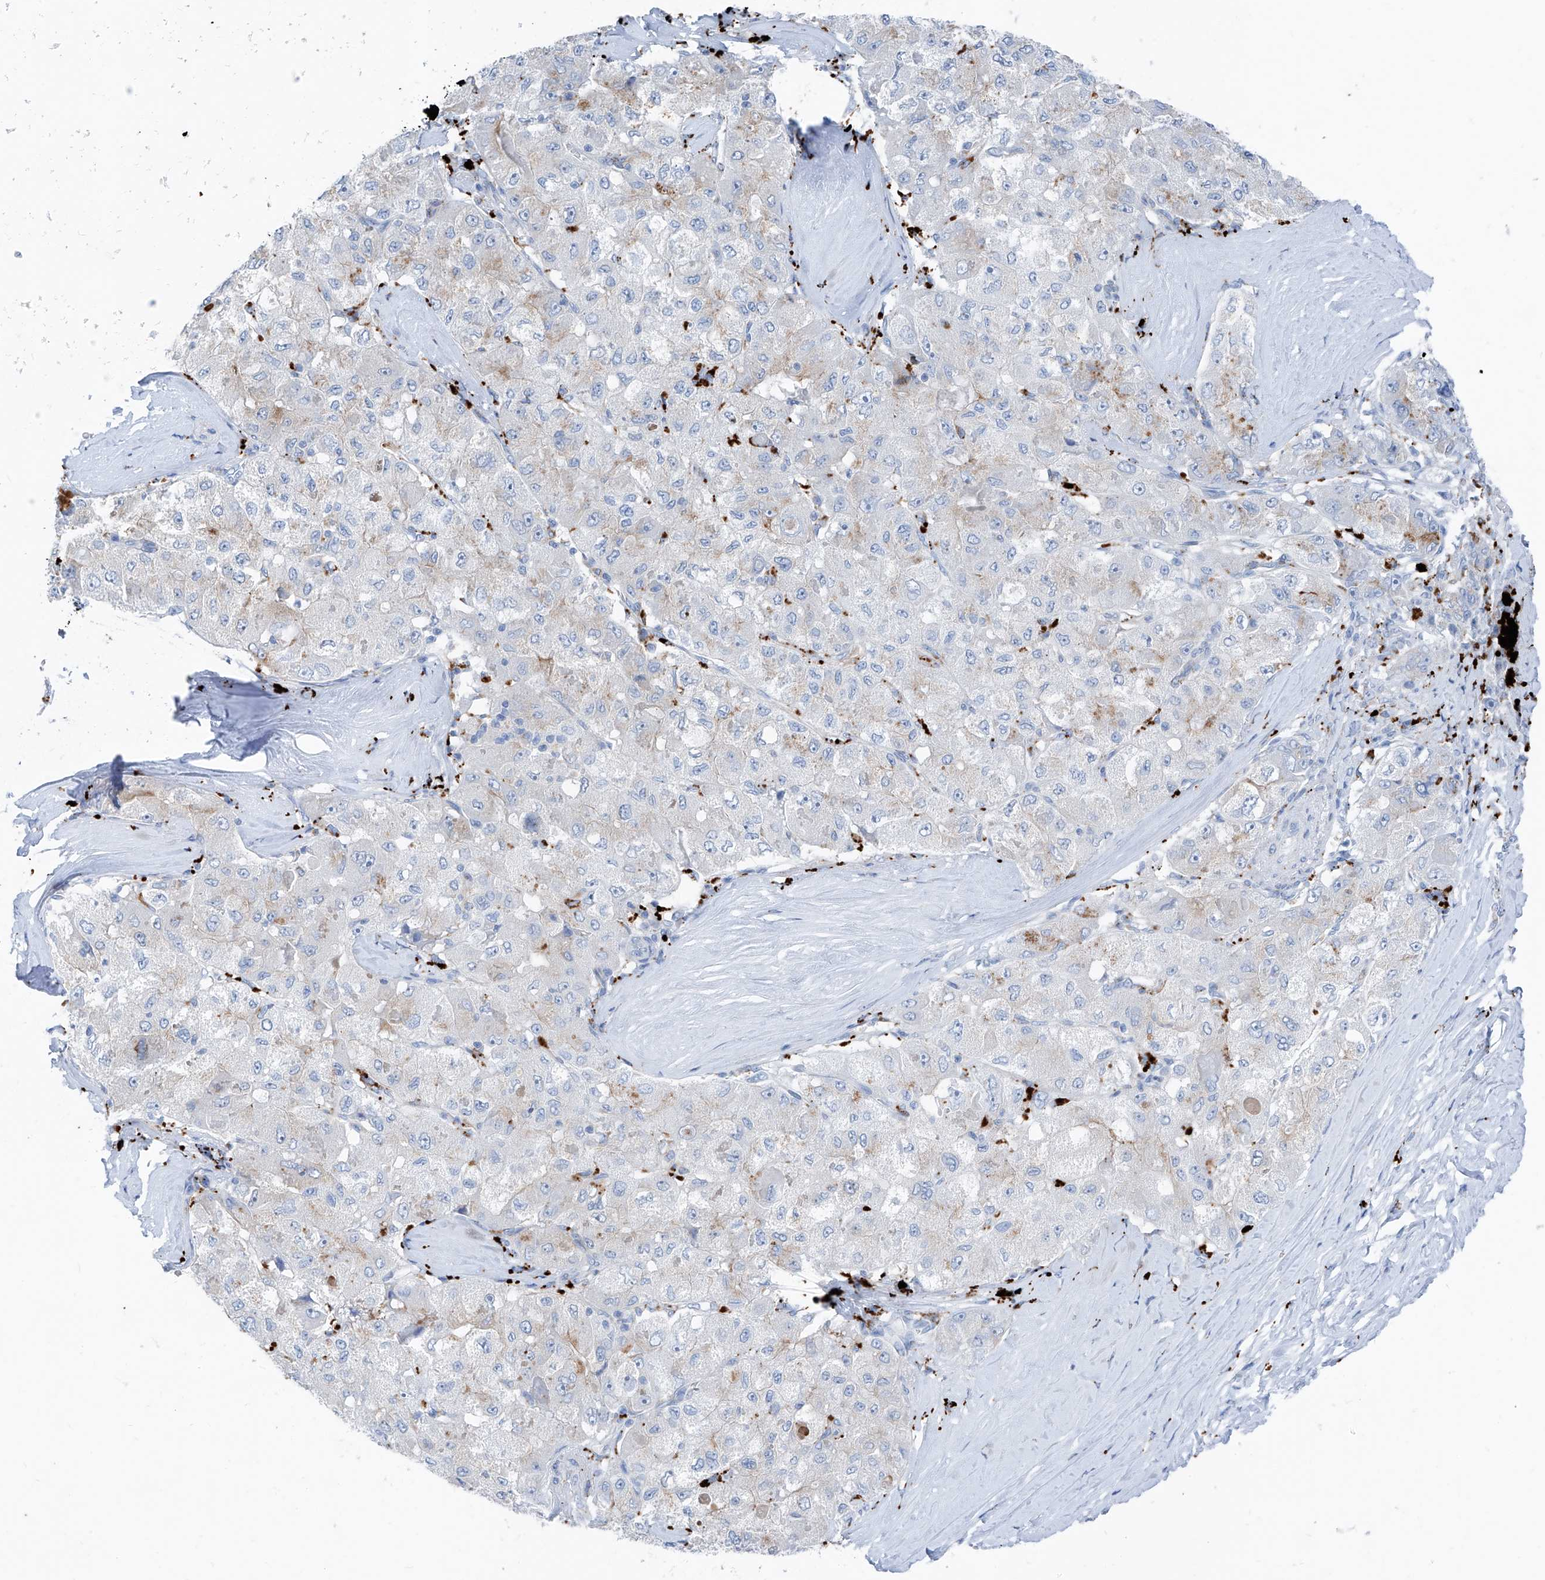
{"staining": {"intensity": "weak", "quantity": "<25%", "location": "cytoplasmic/membranous"}, "tissue": "liver cancer", "cell_type": "Tumor cells", "image_type": "cancer", "snomed": [{"axis": "morphology", "description": "Carcinoma, Hepatocellular, NOS"}, {"axis": "topography", "description": "Liver"}], "caption": "High power microscopy histopathology image of an immunohistochemistry micrograph of liver cancer, revealing no significant positivity in tumor cells.", "gene": "GPR137C", "patient": {"sex": "male", "age": 80}}